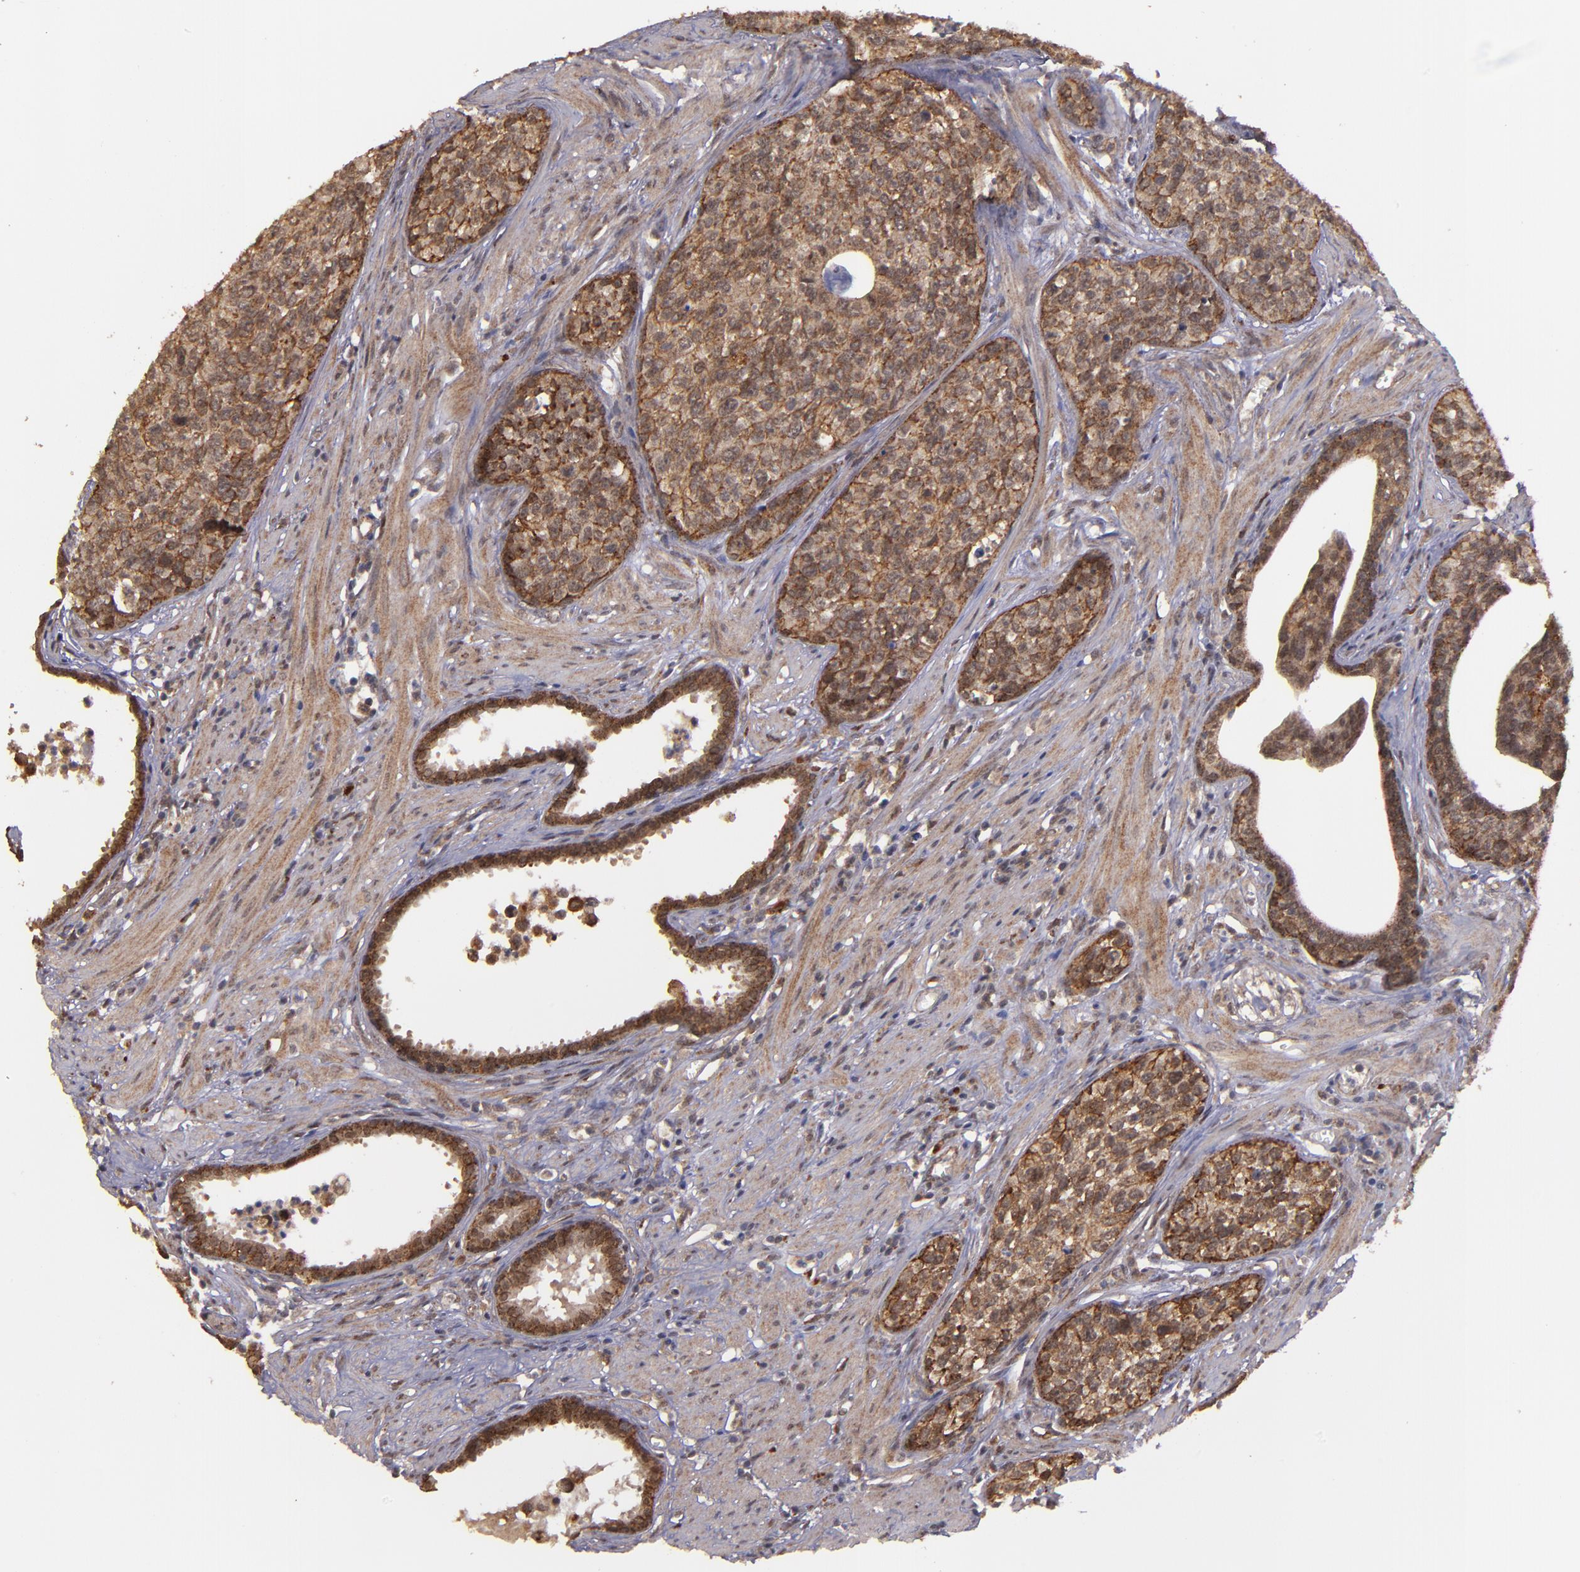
{"staining": {"intensity": "moderate", "quantity": ">75%", "location": "cytoplasmic/membranous"}, "tissue": "urothelial cancer", "cell_type": "Tumor cells", "image_type": "cancer", "snomed": [{"axis": "morphology", "description": "Urothelial carcinoma, High grade"}, {"axis": "topography", "description": "Urinary bladder"}], "caption": "High-grade urothelial carcinoma stained with immunohistochemistry displays moderate cytoplasmic/membranous staining in approximately >75% of tumor cells. The protein is shown in brown color, while the nuclei are stained blue.", "gene": "SIPA1L1", "patient": {"sex": "male", "age": 81}}